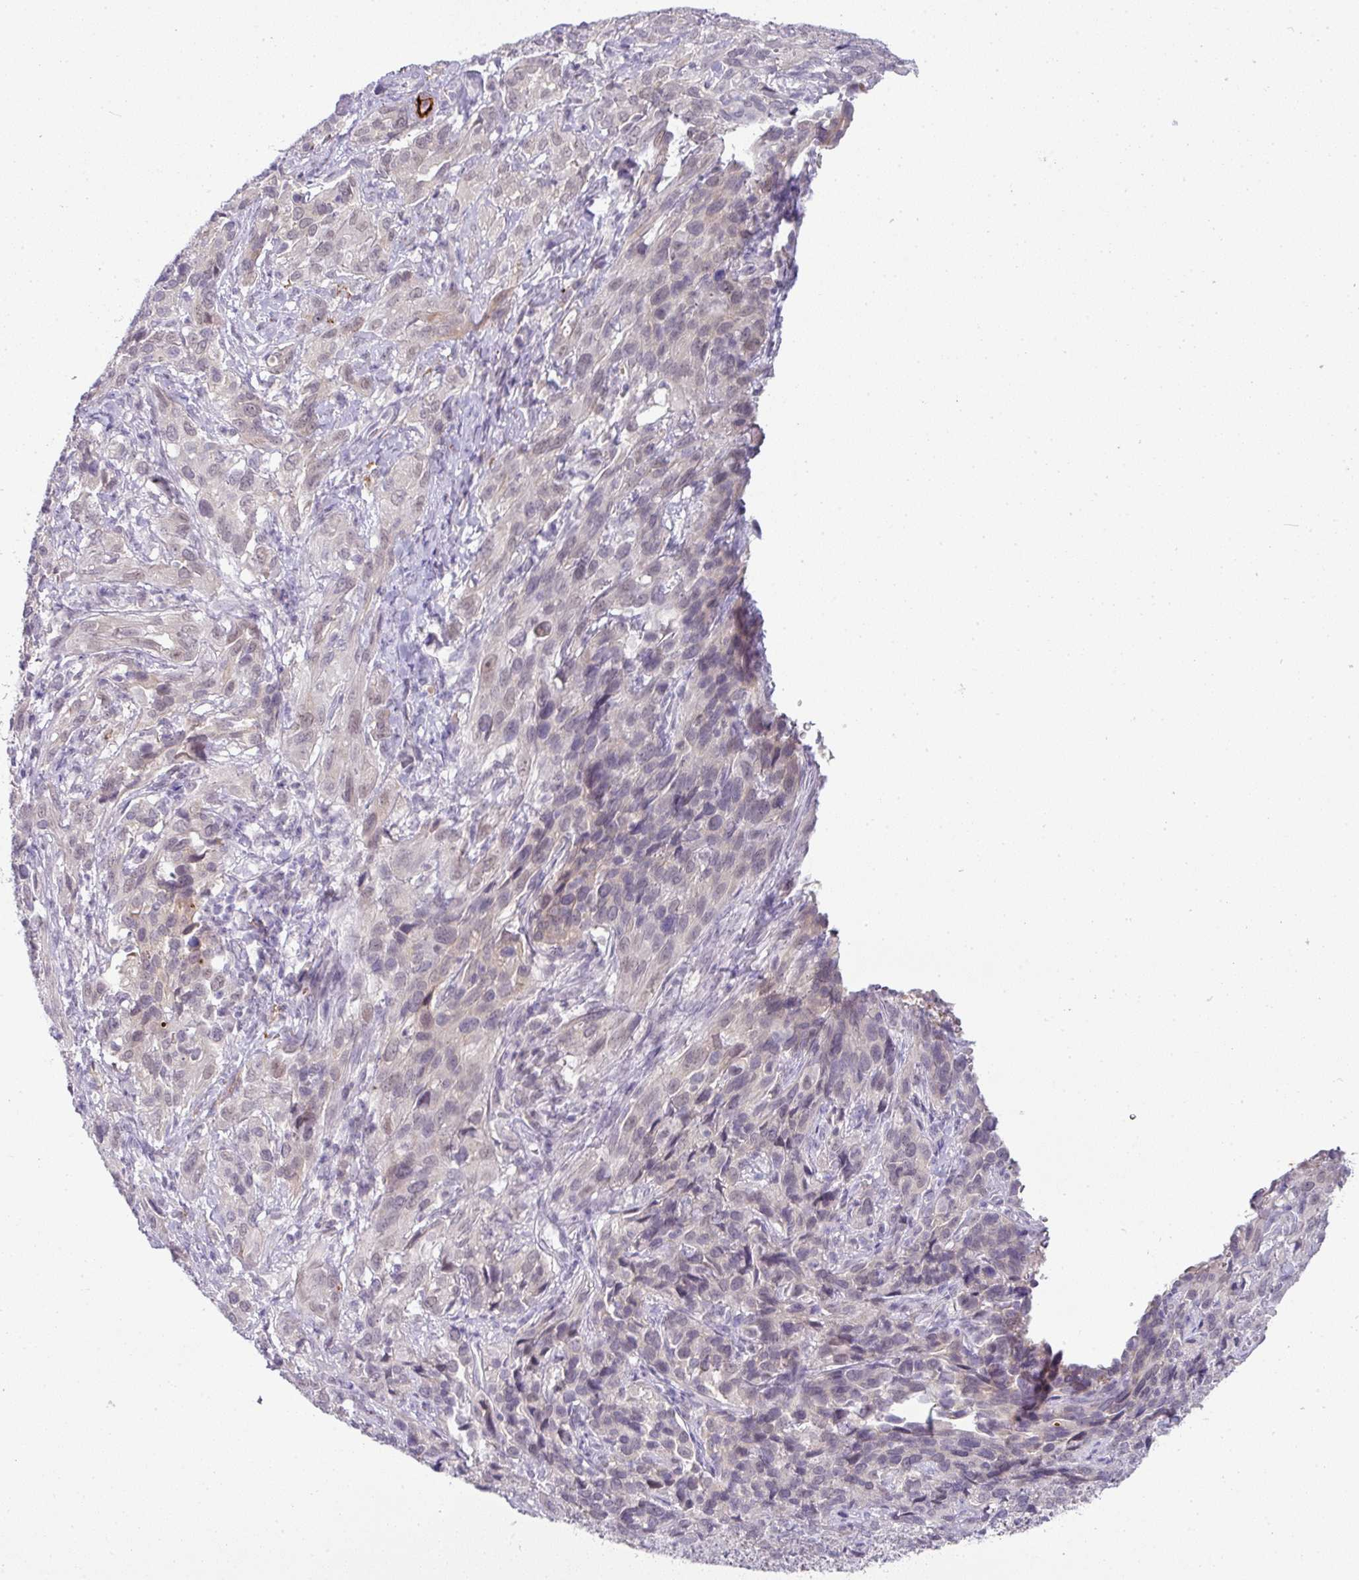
{"staining": {"intensity": "weak", "quantity": "<25%", "location": "nuclear"}, "tissue": "cervical cancer", "cell_type": "Tumor cells", "image_type": "cancer", "snomed": [{"axis": "morphology", "description": "Squamous cell carcinoma, NOS"}, {"axis": "topography", "description": "Cervix"}], "caption": "Tumor cells show no significant expression in cervical squamous cell carcinoma.", "gene": "FGF17", "patient": {"sex": "female", "age": 51}}